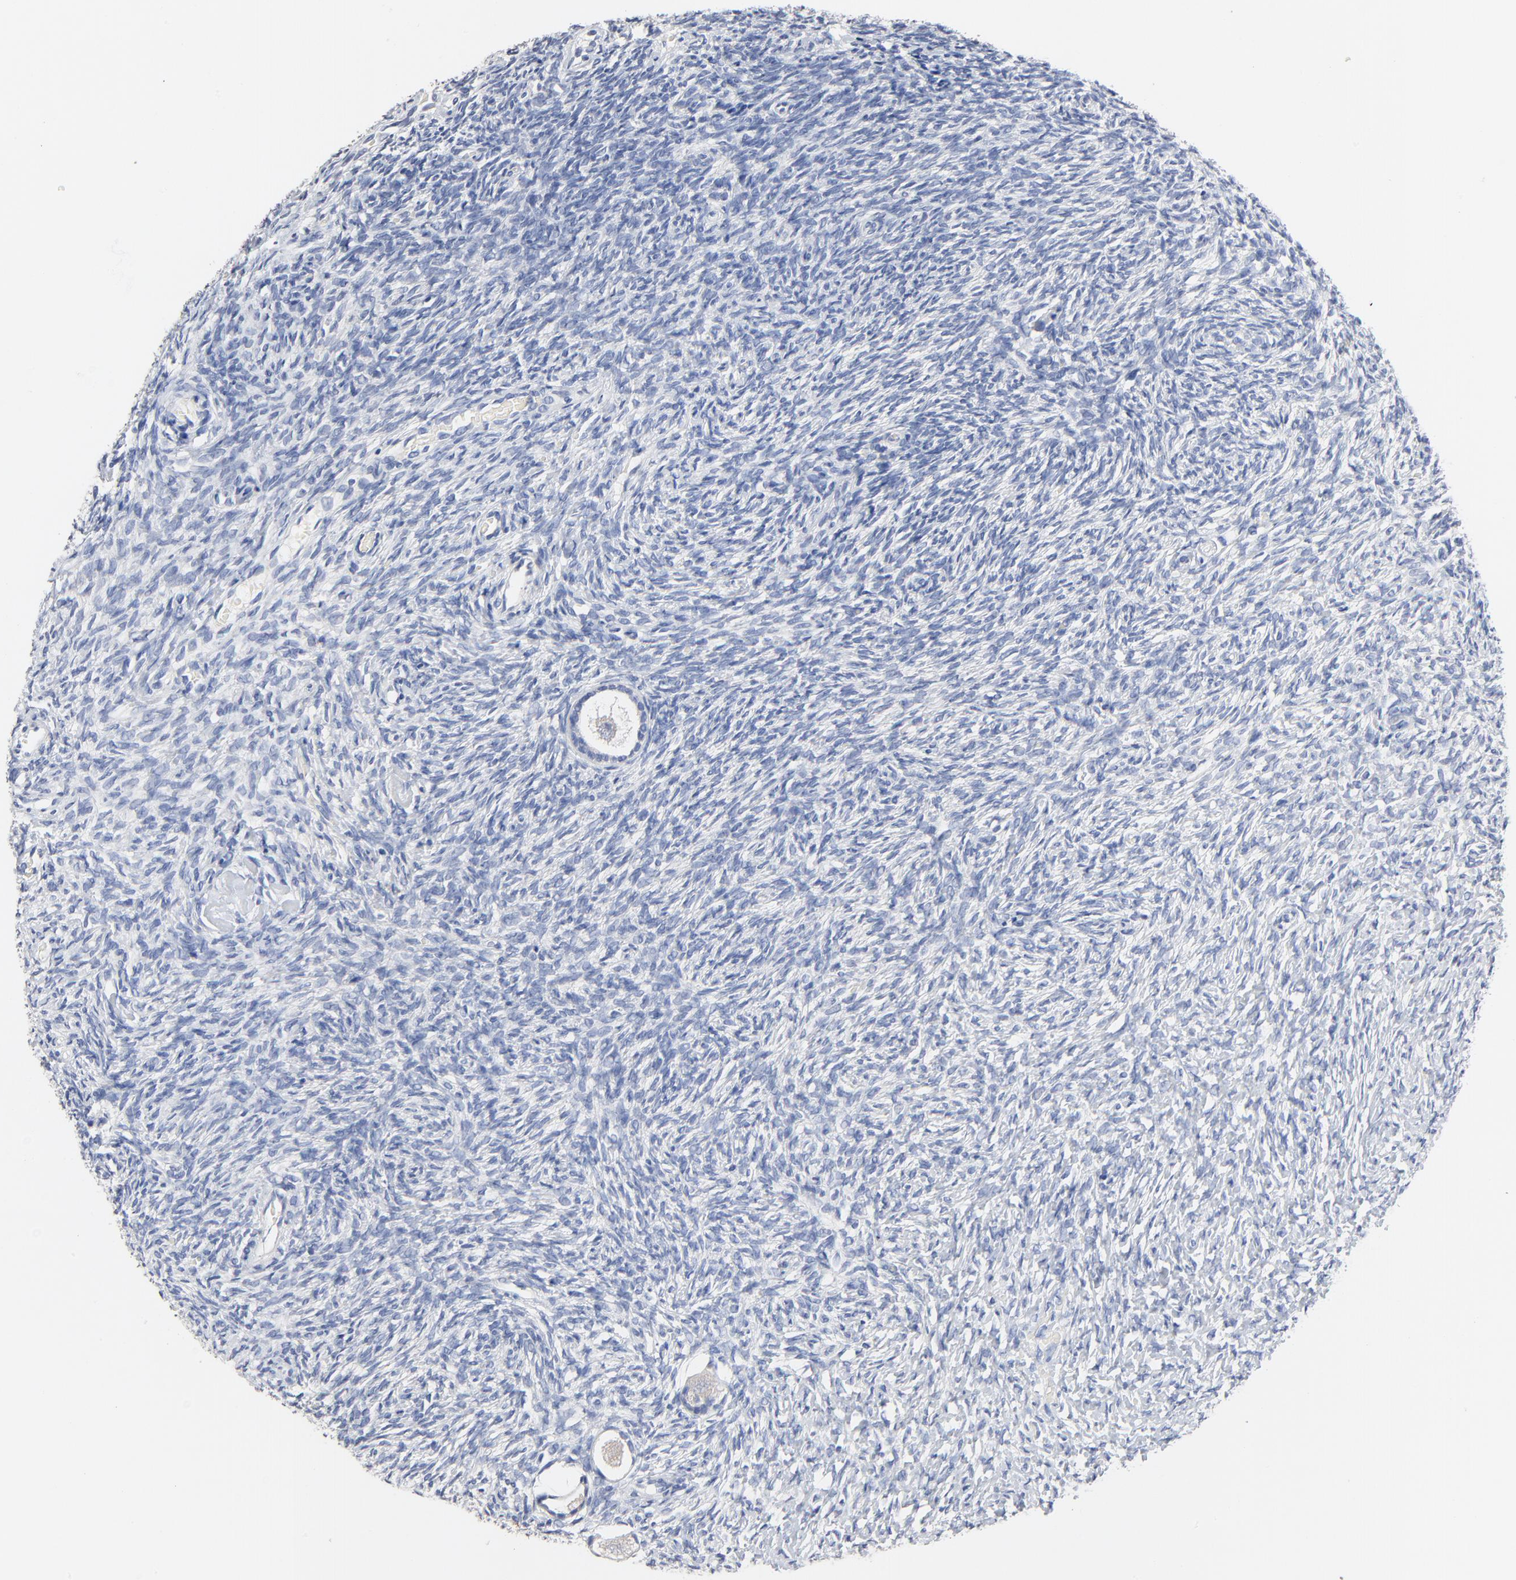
{"staining": {"intensity": "negative", "quantity": "none", "location": "none"}, "tissue": "ovary", "cell_type": "Follicle cells", "image_type": "normal", "snomed": [{"axis": "morphology", "description": "Normal tissue, NOS"}, {"axis": "topography", "description": "Ovary"}], "caption": "This is an IHC image of benign human ovary. There is no staining in follicle cells.", "gene": "FBXL5", "patient": {"sex": "female", "age": 35}}